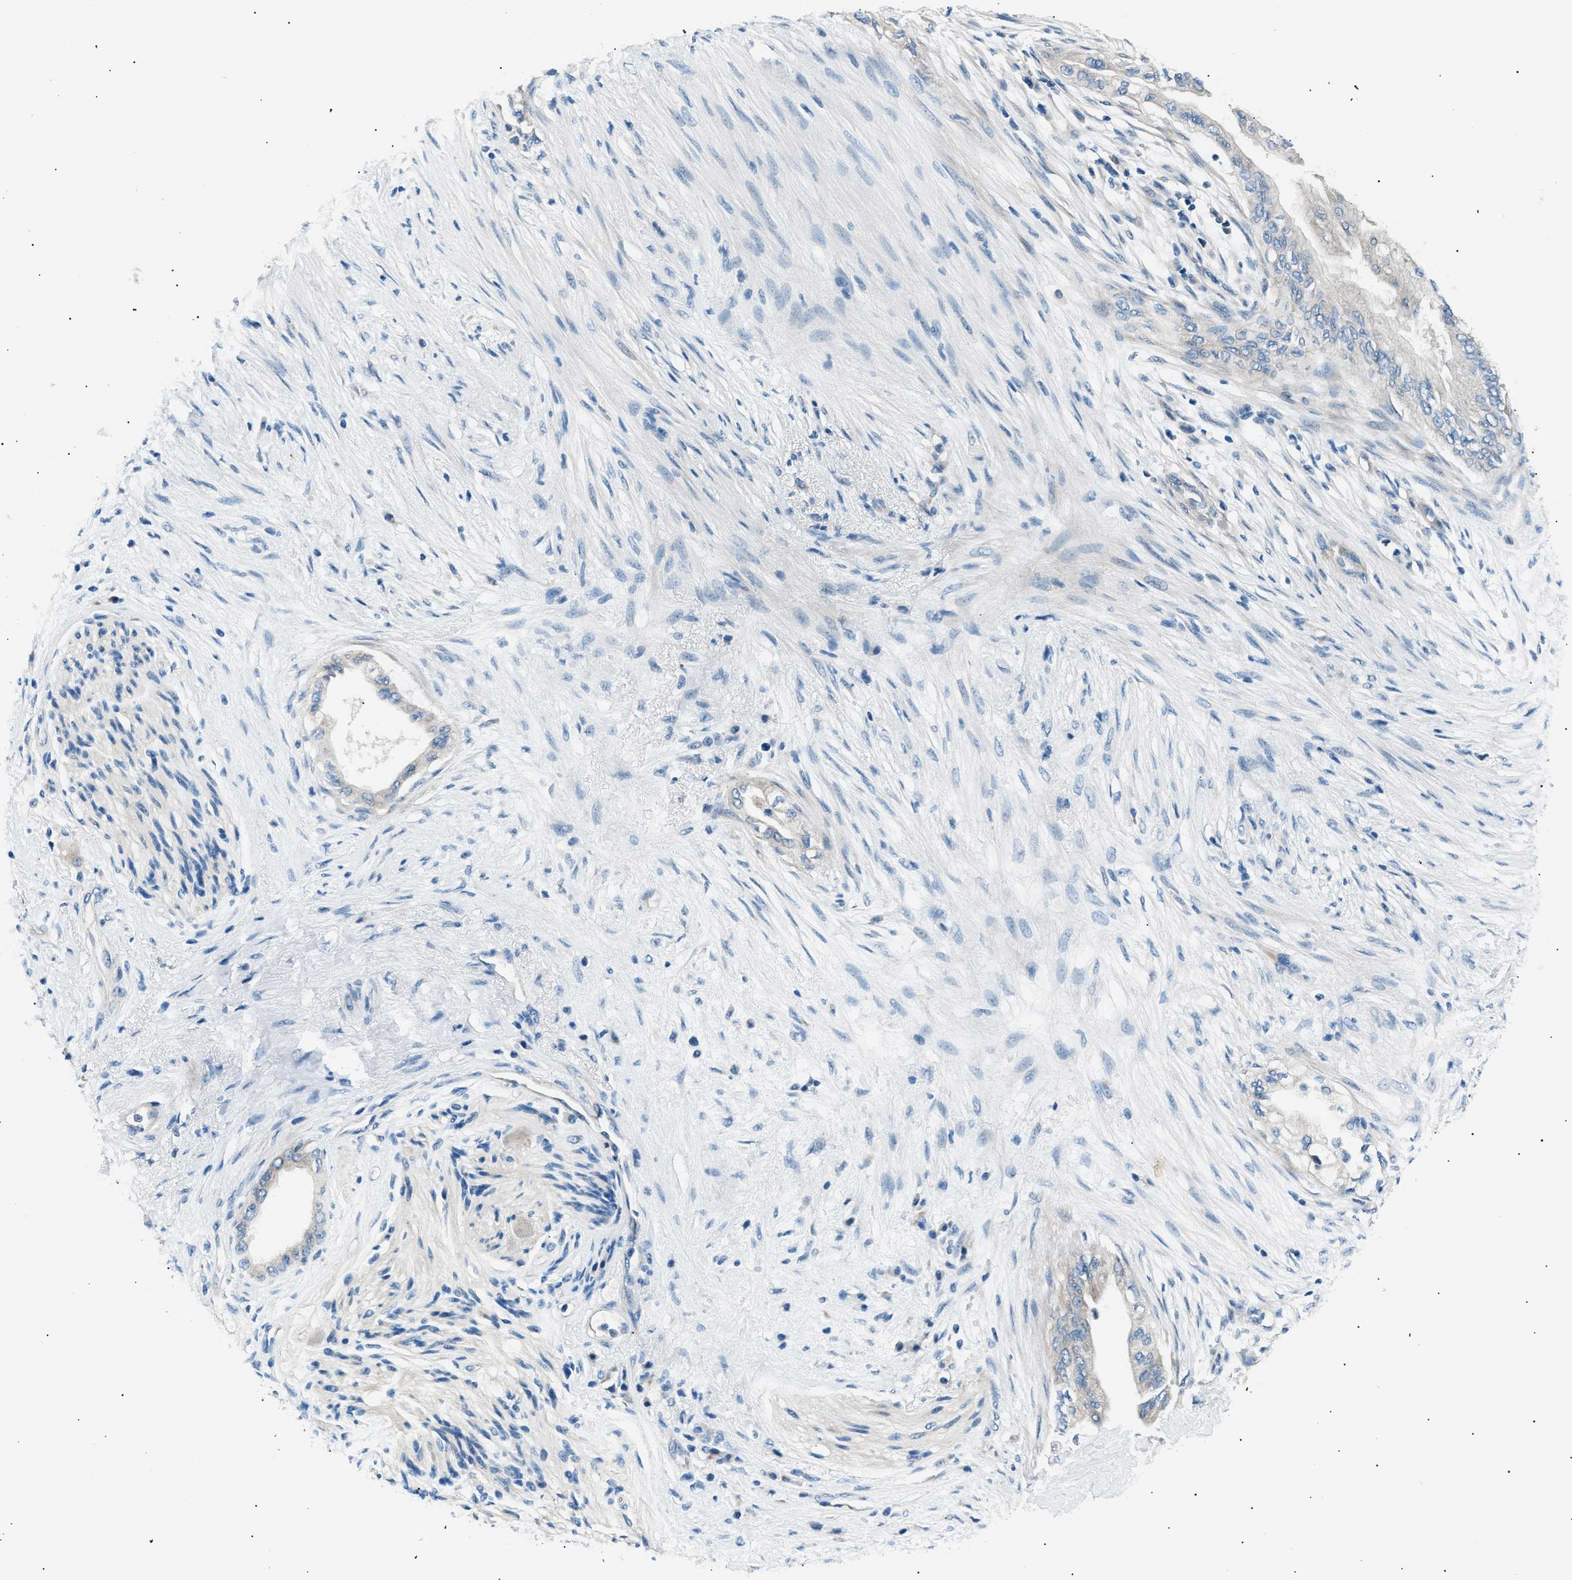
{"staining": {"intensity": "negative", "quantity": "none", "location": "none"}, "tissue": "pancreatic cancer", "cell_type": "Tumor cells", "image_type": "cancer", "snomed": [{"axis": "morphology", "description": "Normal tissue, NOS"}, {"axis": "morphology", "description": "Adenocarcinoma, NOS"}, {"axis": "topography", "description": "Pancreas"}, {"axis": "topography", "description": "Duodenum"}], "caption": "Immunohistochemical staining of human pancreatic adenocarcinoma shows no significant positivity in tumor cells.", "gene": "LRRC37B", "patient": {"sex": "female", "age": 60}}